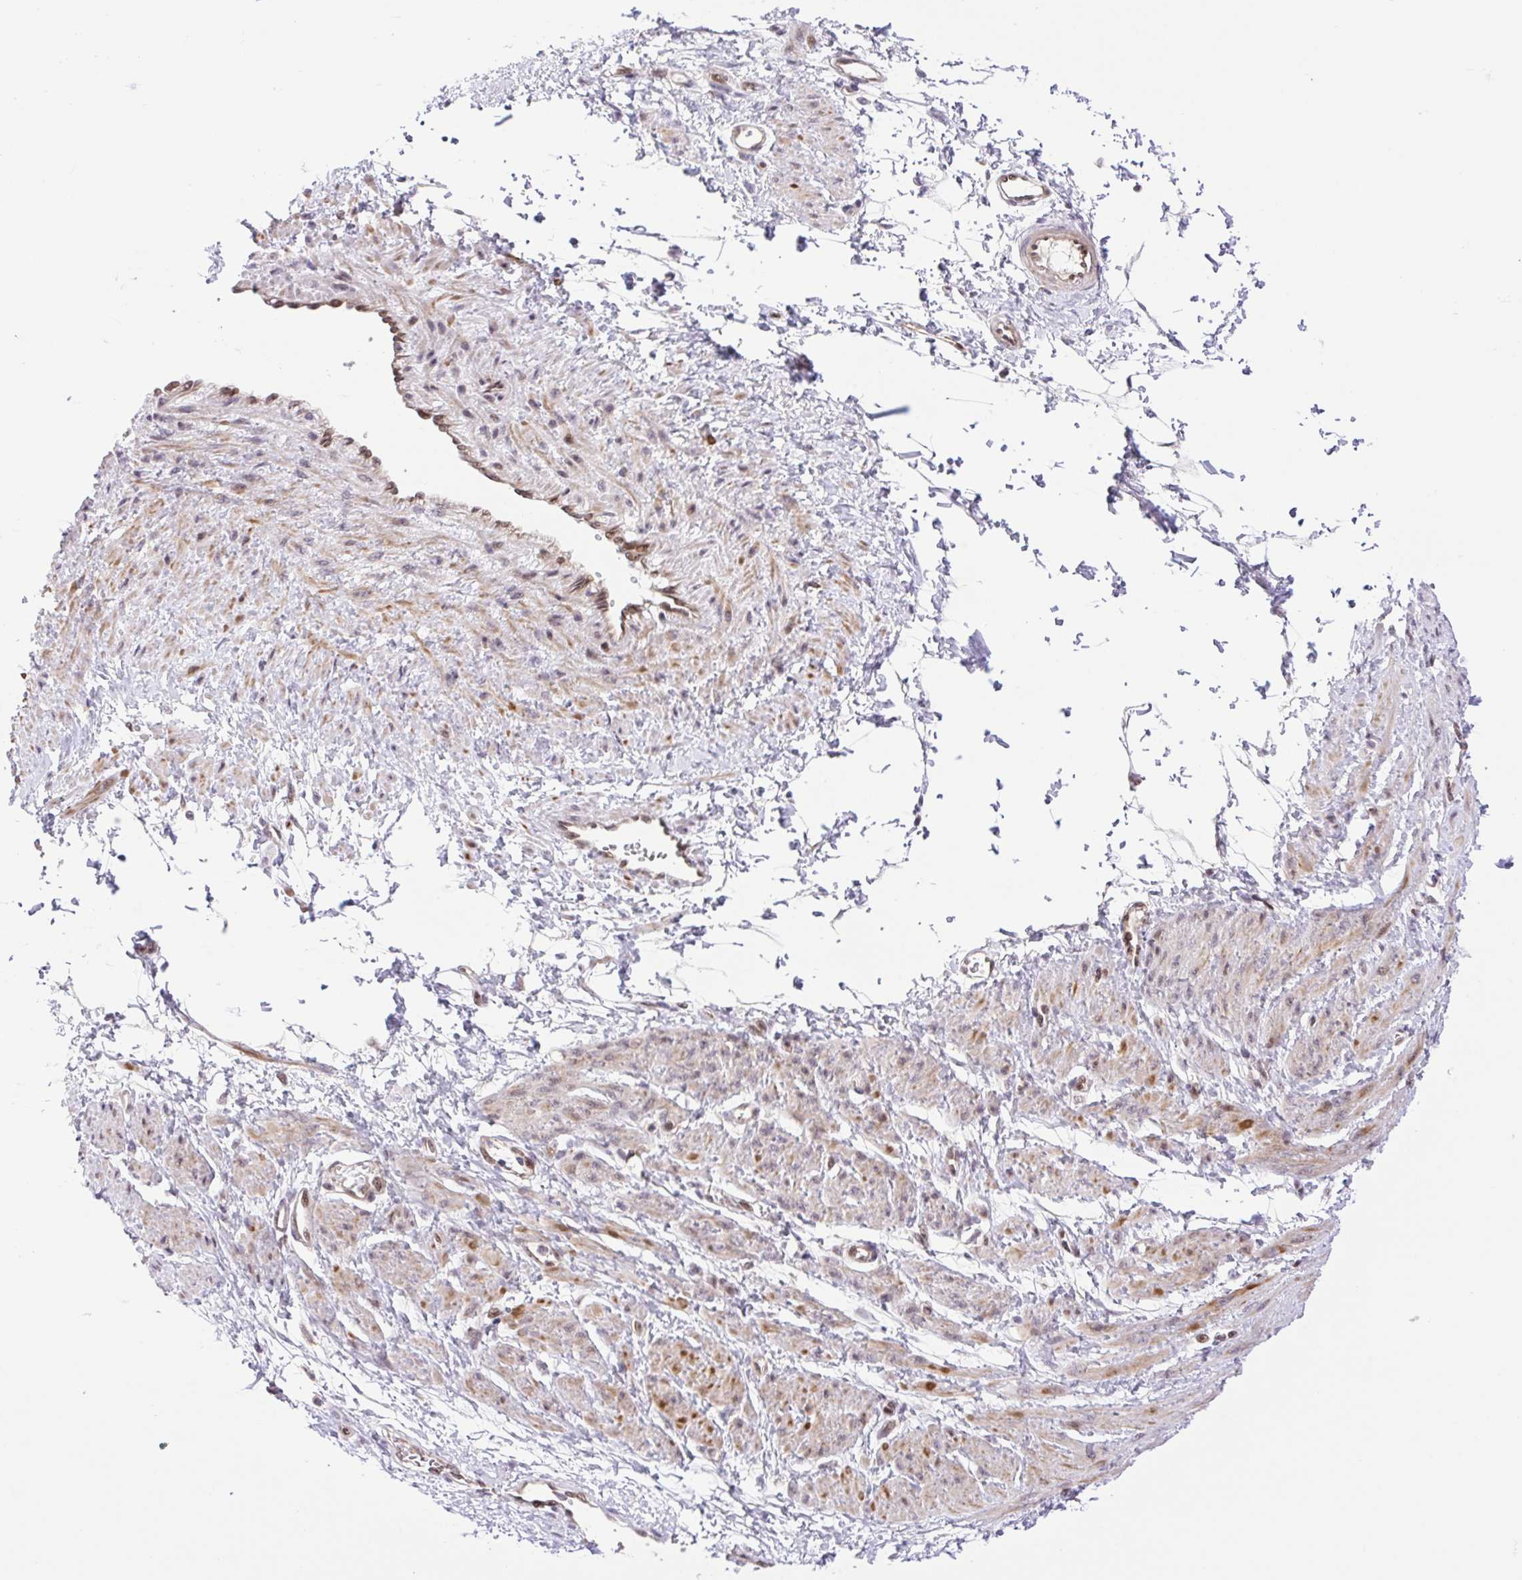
{"staining": {"intensity": "moderate", "quantity": "25%-75%", "location": "cytoplasmic/membranous"}, "tissue": "smooth muscle", "cell_type": "Smooth muscle cells", "image_type": "normal", "snomed": [{"axis": "morphology", "description": "Normal tissue, NOS"}, {"axis": "topography", "description": "Smooth muscle"}, {"axis": "topography", "description": "Uterus"}], "caption": "A micrograph of human smooth muscle stained for a protein shows moderate cytoplasmic/membranous brown staining in smooth muscle cells. The staining was performed using DAB to visualize the protein expression in brown, while the nuclei were stained in blue with hematoxylin (Magnification: 20x).", "gene": "ERG", "patient": {"sex": "female", "age": 39}}